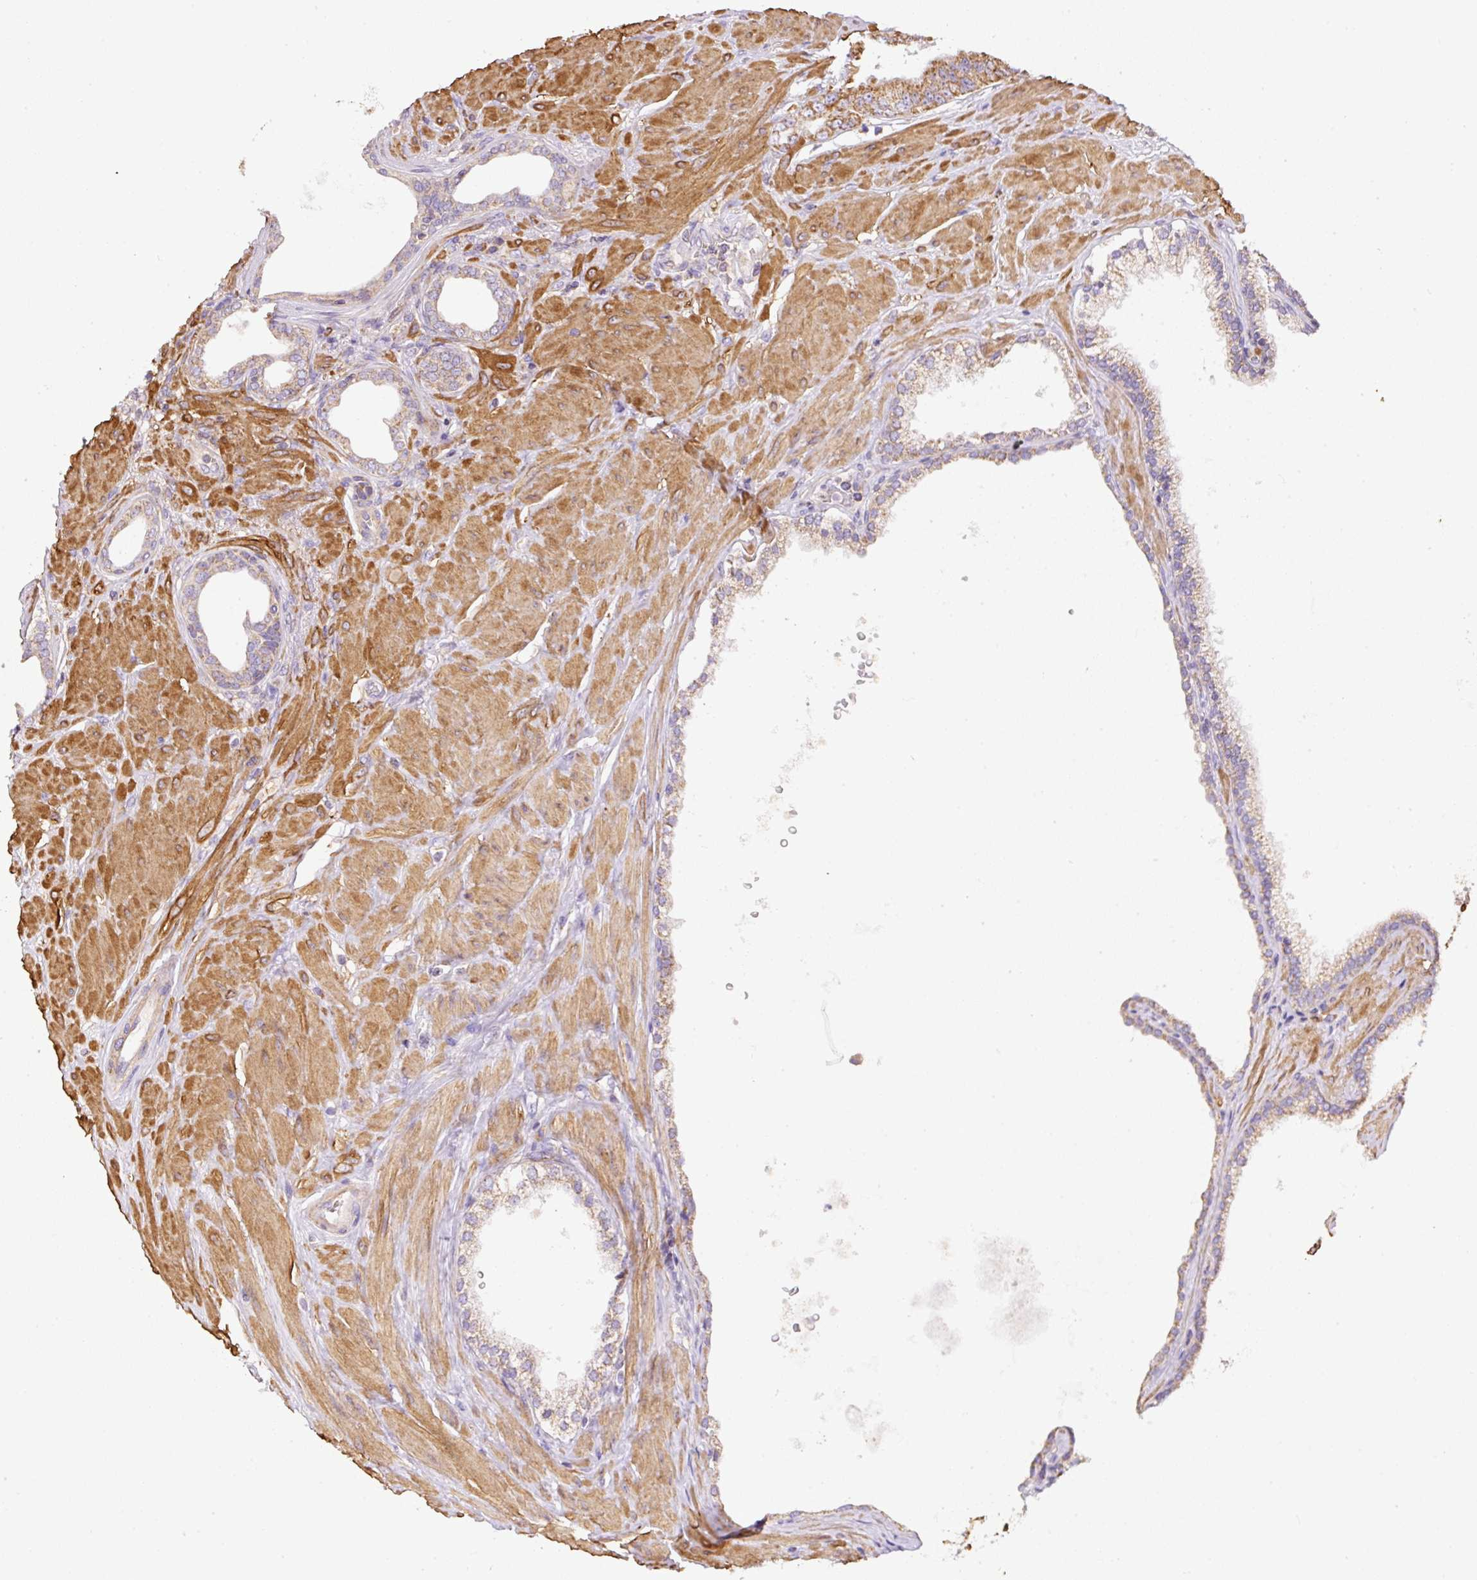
{"staining": {"intensity": "strong", "quantity": "25%-75%", "location": "cytoplasmic/membranous"}, "tissue": "prostate cancer", "cell_type": "Tumor cells", "image_type": "cancer", "snomed": [{"axis": "morphology", "description": "Adenocarcinoma, High grade"}, {"axis": "topography", "description": "Prostate"}], "caption": "DAB immunohistochemical staining of prostate cancer exhibits strong cytoplasmic/membranous protein positivity in about 25%-75% of tumor cells.", "gene": "NDUFAF2", "patient": {"sex": "male", "age": 68}}